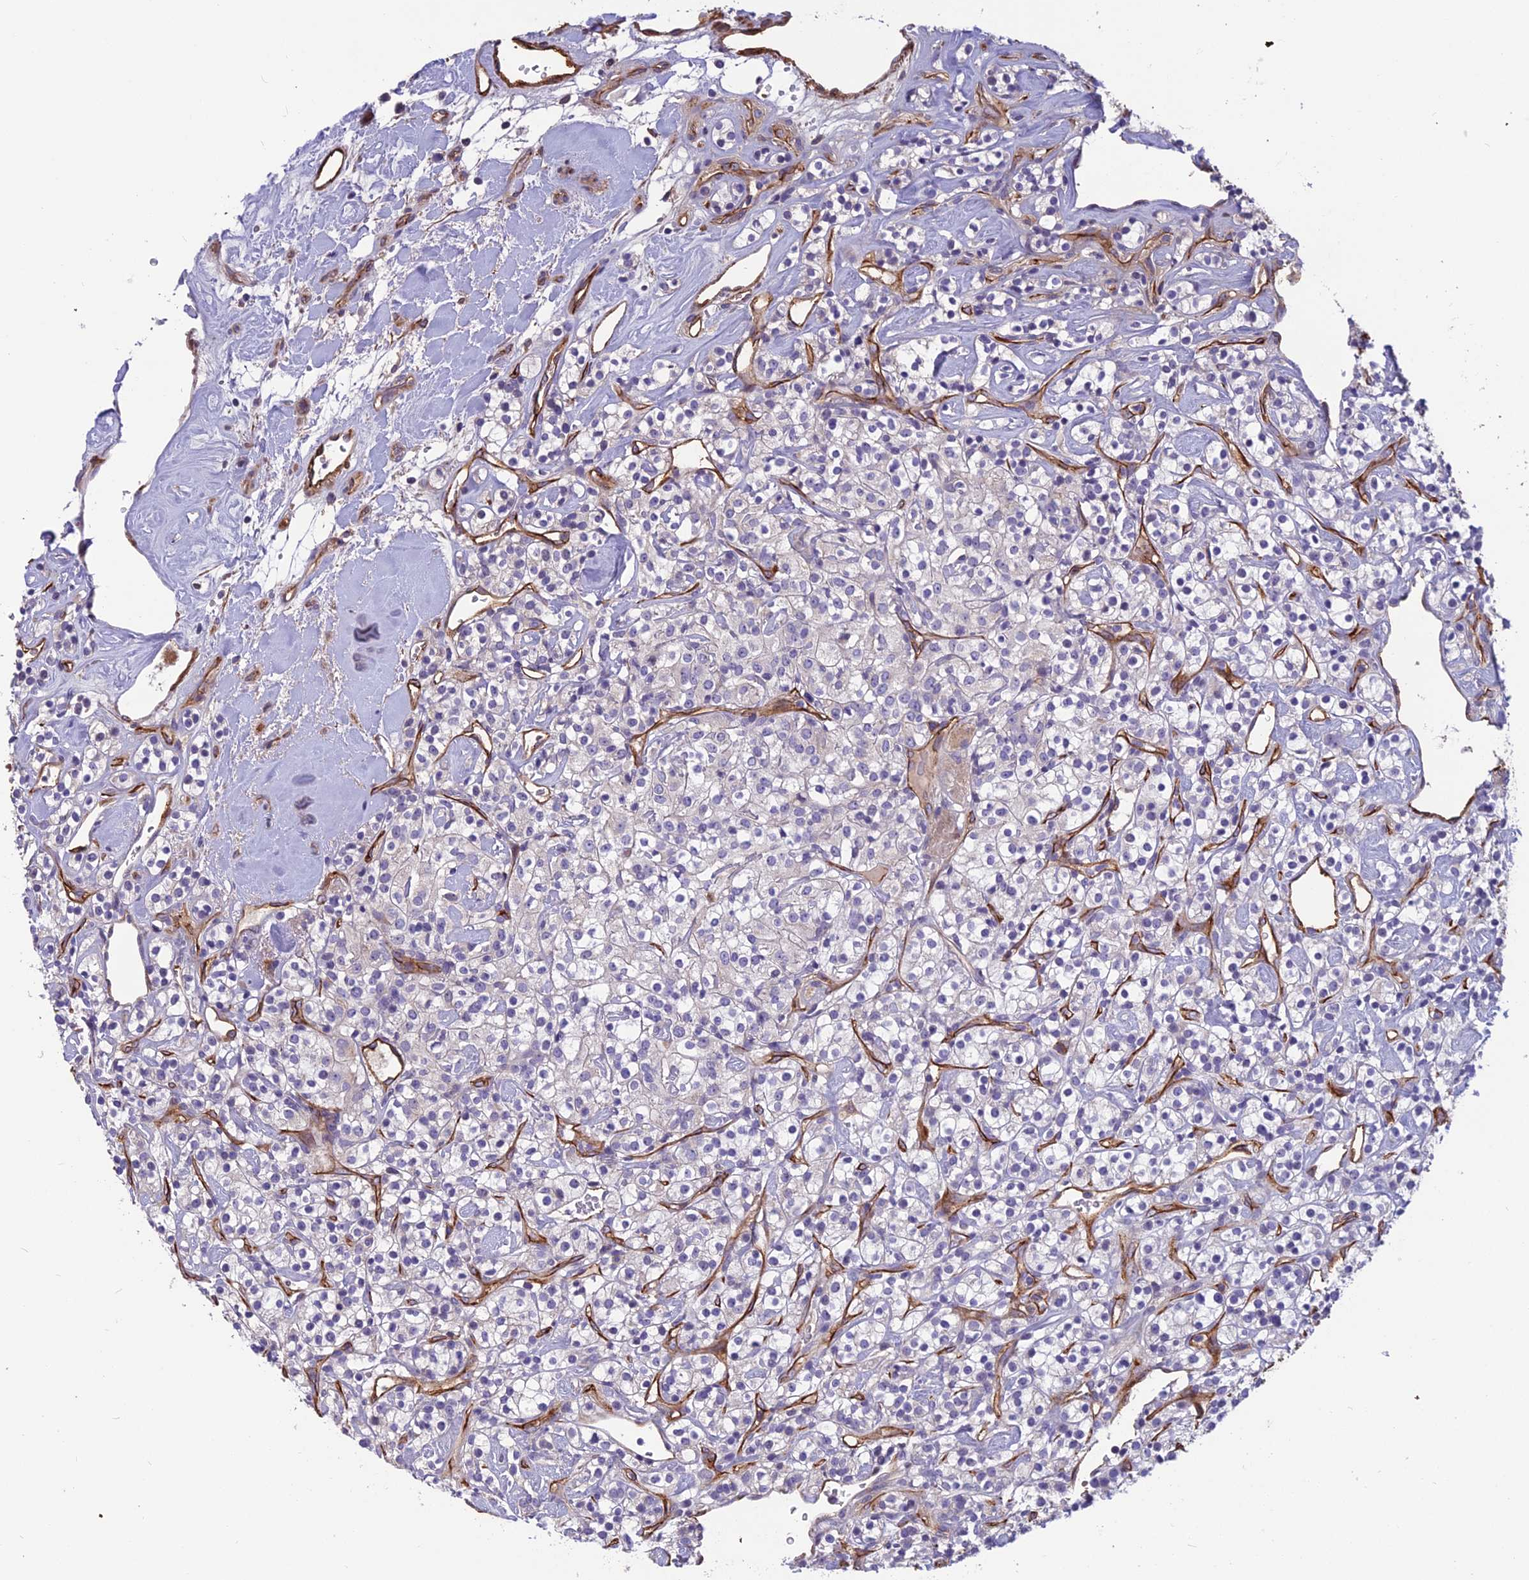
{"staining": {"intensity": "negative", "quantity": "none", "location": "none"}, "tissue": "renal cancer", "cell_type": "Tumor cells", "image_type": "cancer", "snomed": [{"axis": "morphology", "description": "Adenocarcinoma, NOS"}, {"axis": "topography", "description": "Kidney"}], "caption": "Immunohistochemistry (IHC) micrograph of adenocarcinoma (renal) stained for a protein (brown), which demonstrates no positivity in tumor cells. (DAB IHC with hematoxylin counter stain).", "gene": "TSPAN15", "patient": {"sex": "male", "age": 77}}